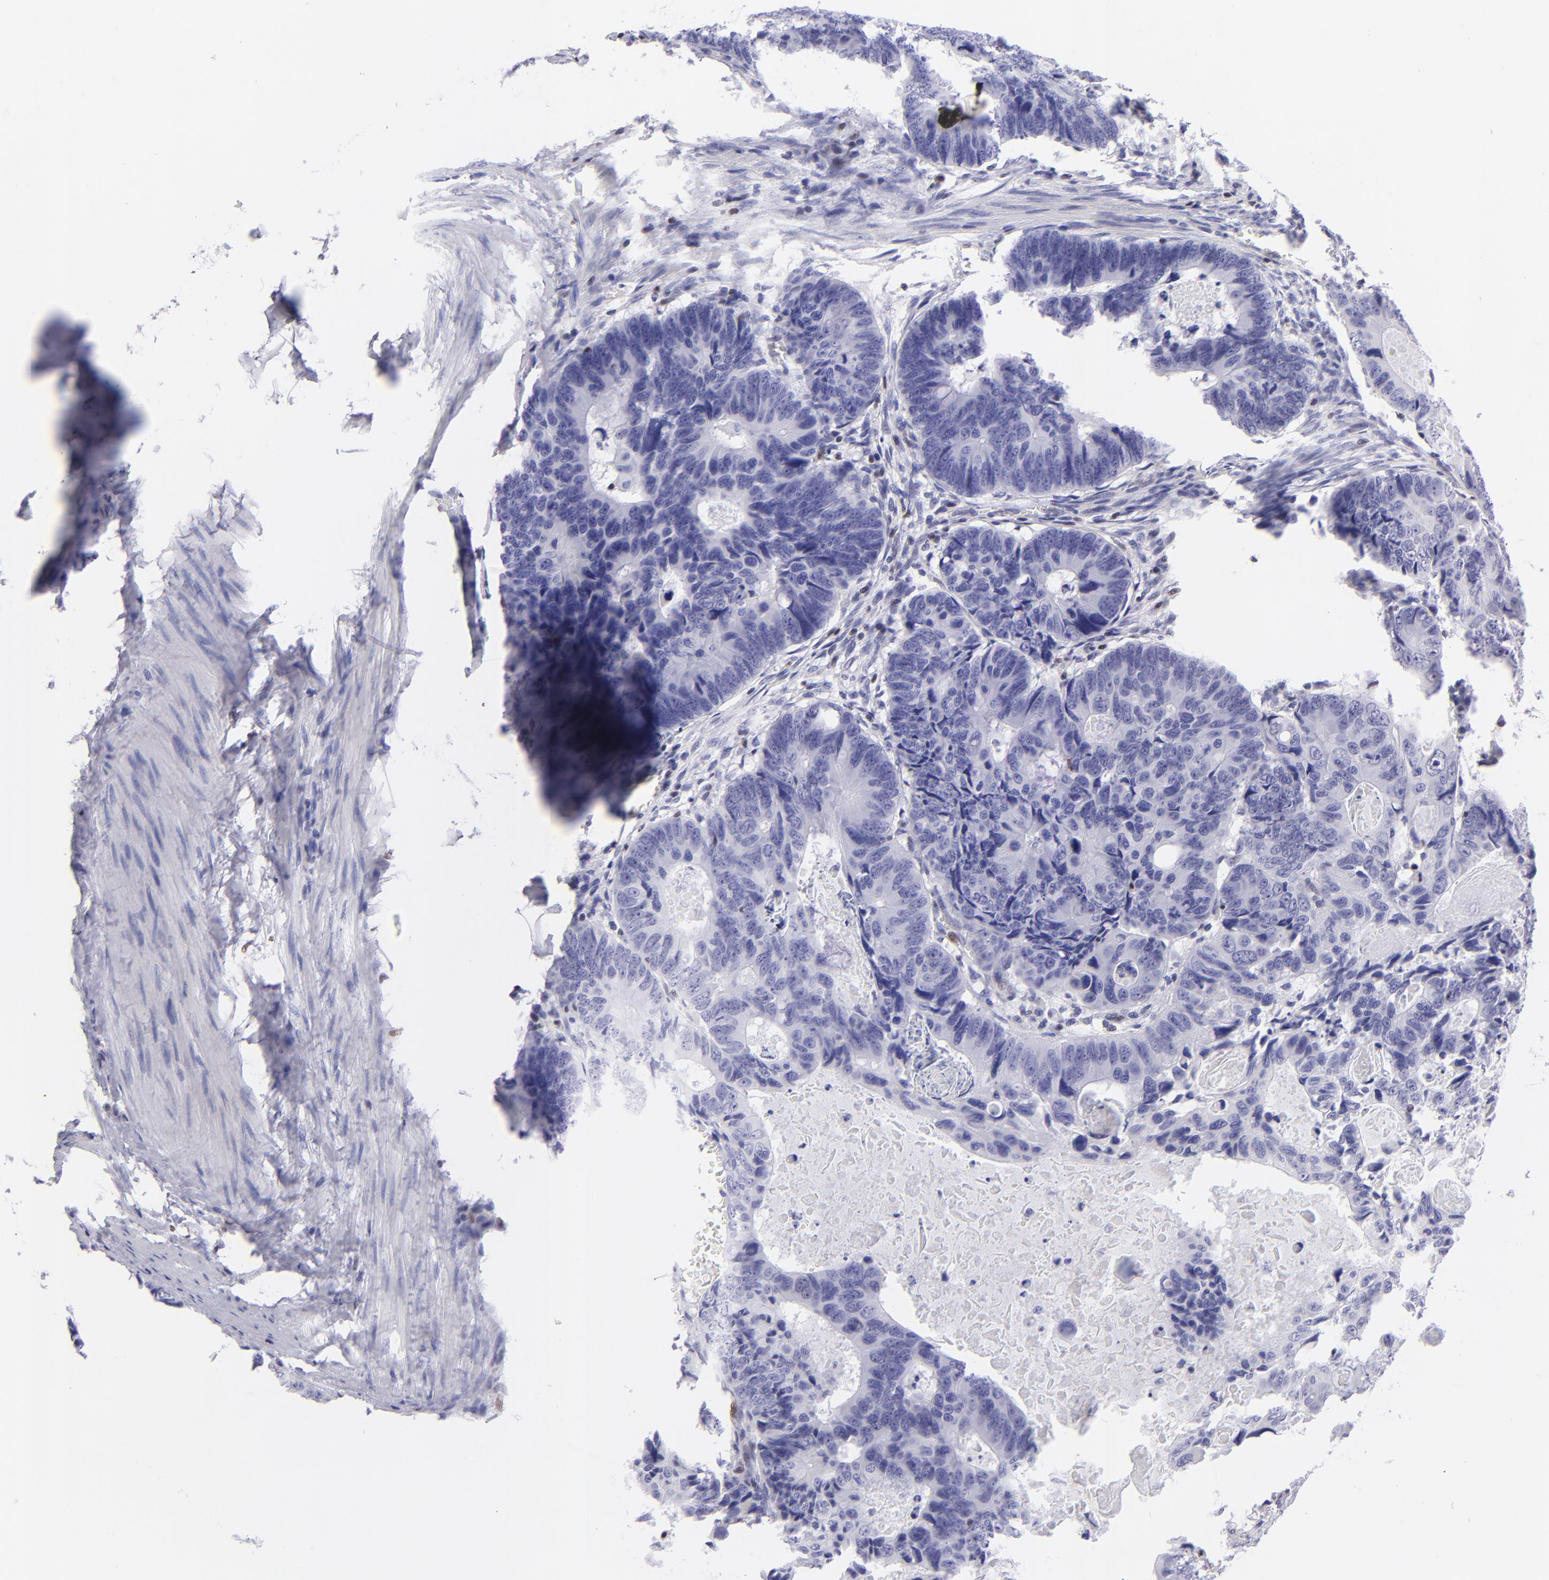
{"staining": {"intensity": "negative", "quantity": "none", "location": "none"}, "tissue": "colorectal cancer", "cell_type": "Tumor cells", "image_type": "cancer", "snomed": [{"axis": "morphology", "description": "Adenocarcinoma, NOS"}, {"axis": "topography", "description": "Colon"}], "caption": "The micrograph shows no significant expression in tumor cells of colorectal cancer. (DAB immunohistochemistry (IHC) with hematoxylin counter stain).", "gene": "ETS1", "patient": {"sex": "female", "age": 55}}